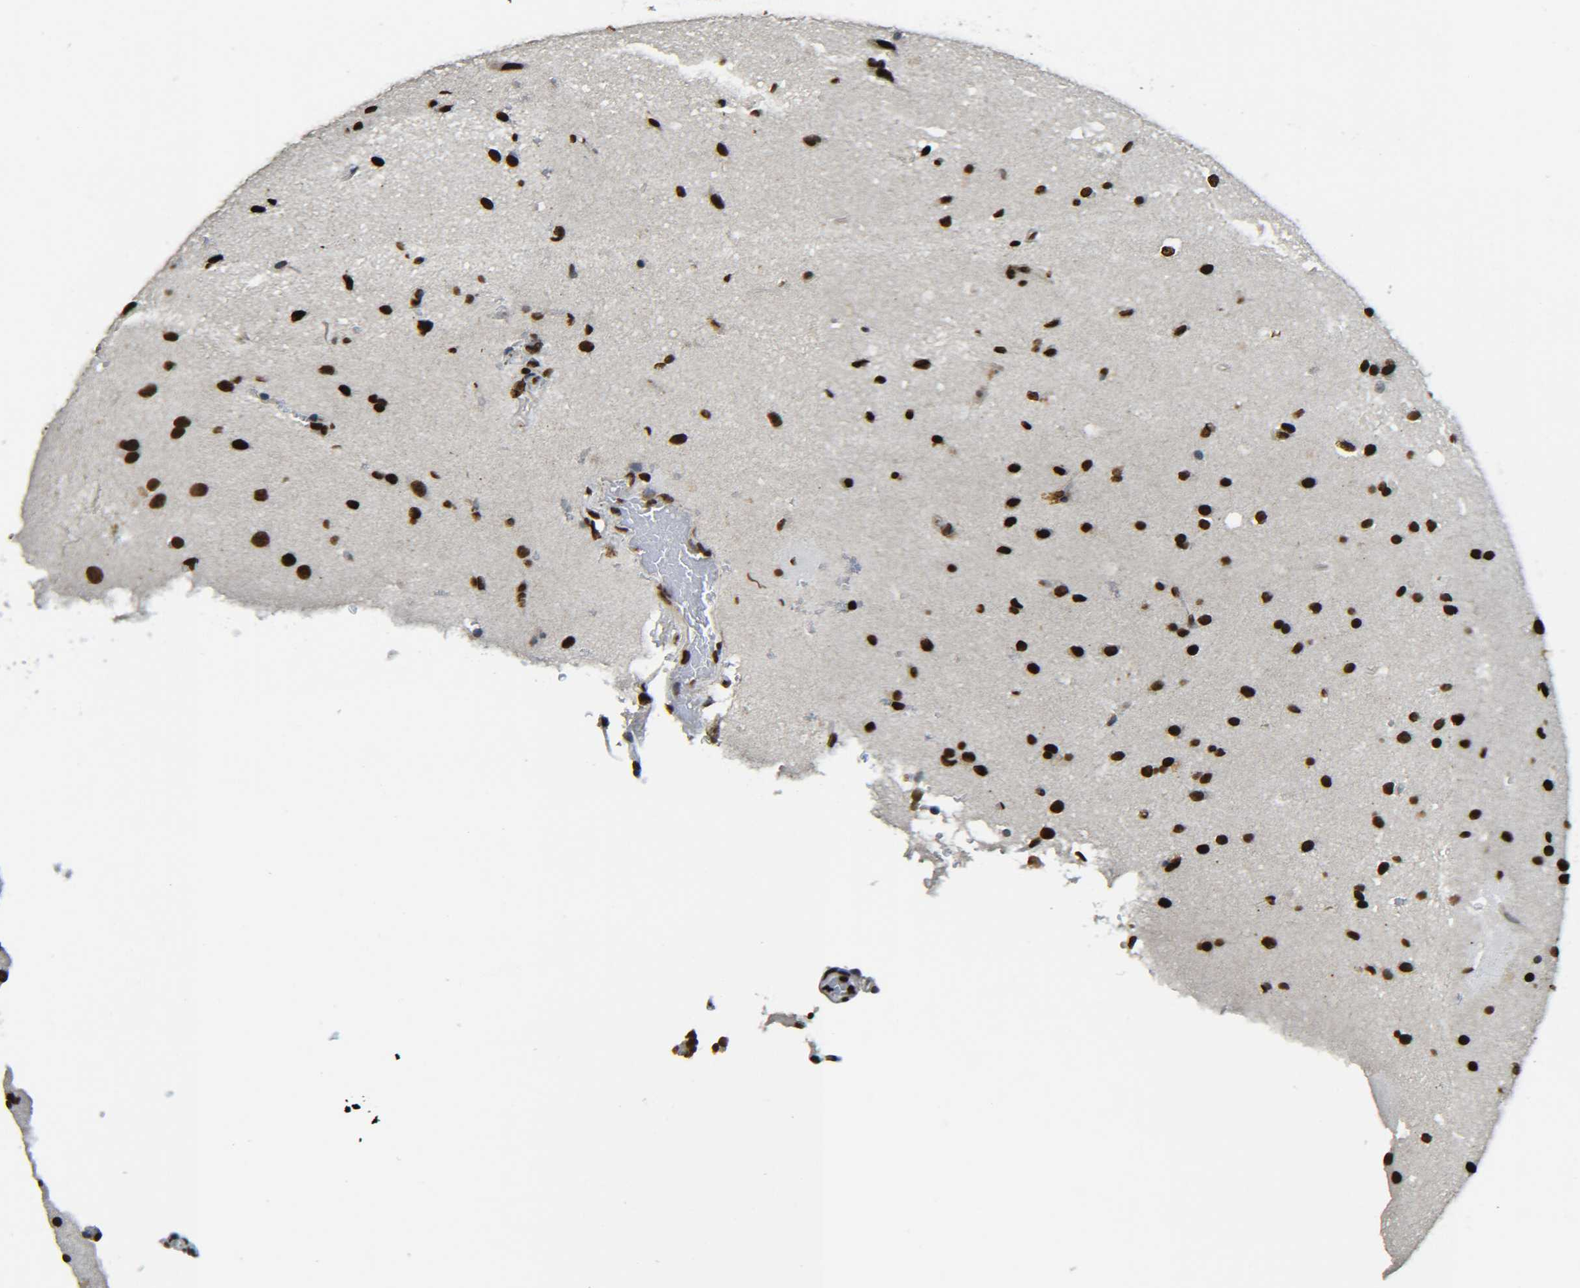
{"staining": {"intensity": "strong", "quantity": ">75%", "location": "nuclear"}, "tissue": "glioma", "cell_type": "Tumor cells", "image_type": "cancer", "snomed": [{"axis": "morphology", "description": "Glioma, malignant, Low grade"}, {"axis": "topography", "description": "Cerebral cortex"}], "caption": "DAB immunohistochemical staining of human malignant glioma (low-grade) displays strong nuclear protein positivity in approximately >75% of tumor cells. (DAB IHC with brightfield microscopy, high magnification).", "gene": "H4C16", "patient": {"sex": "female", "age": 47}}